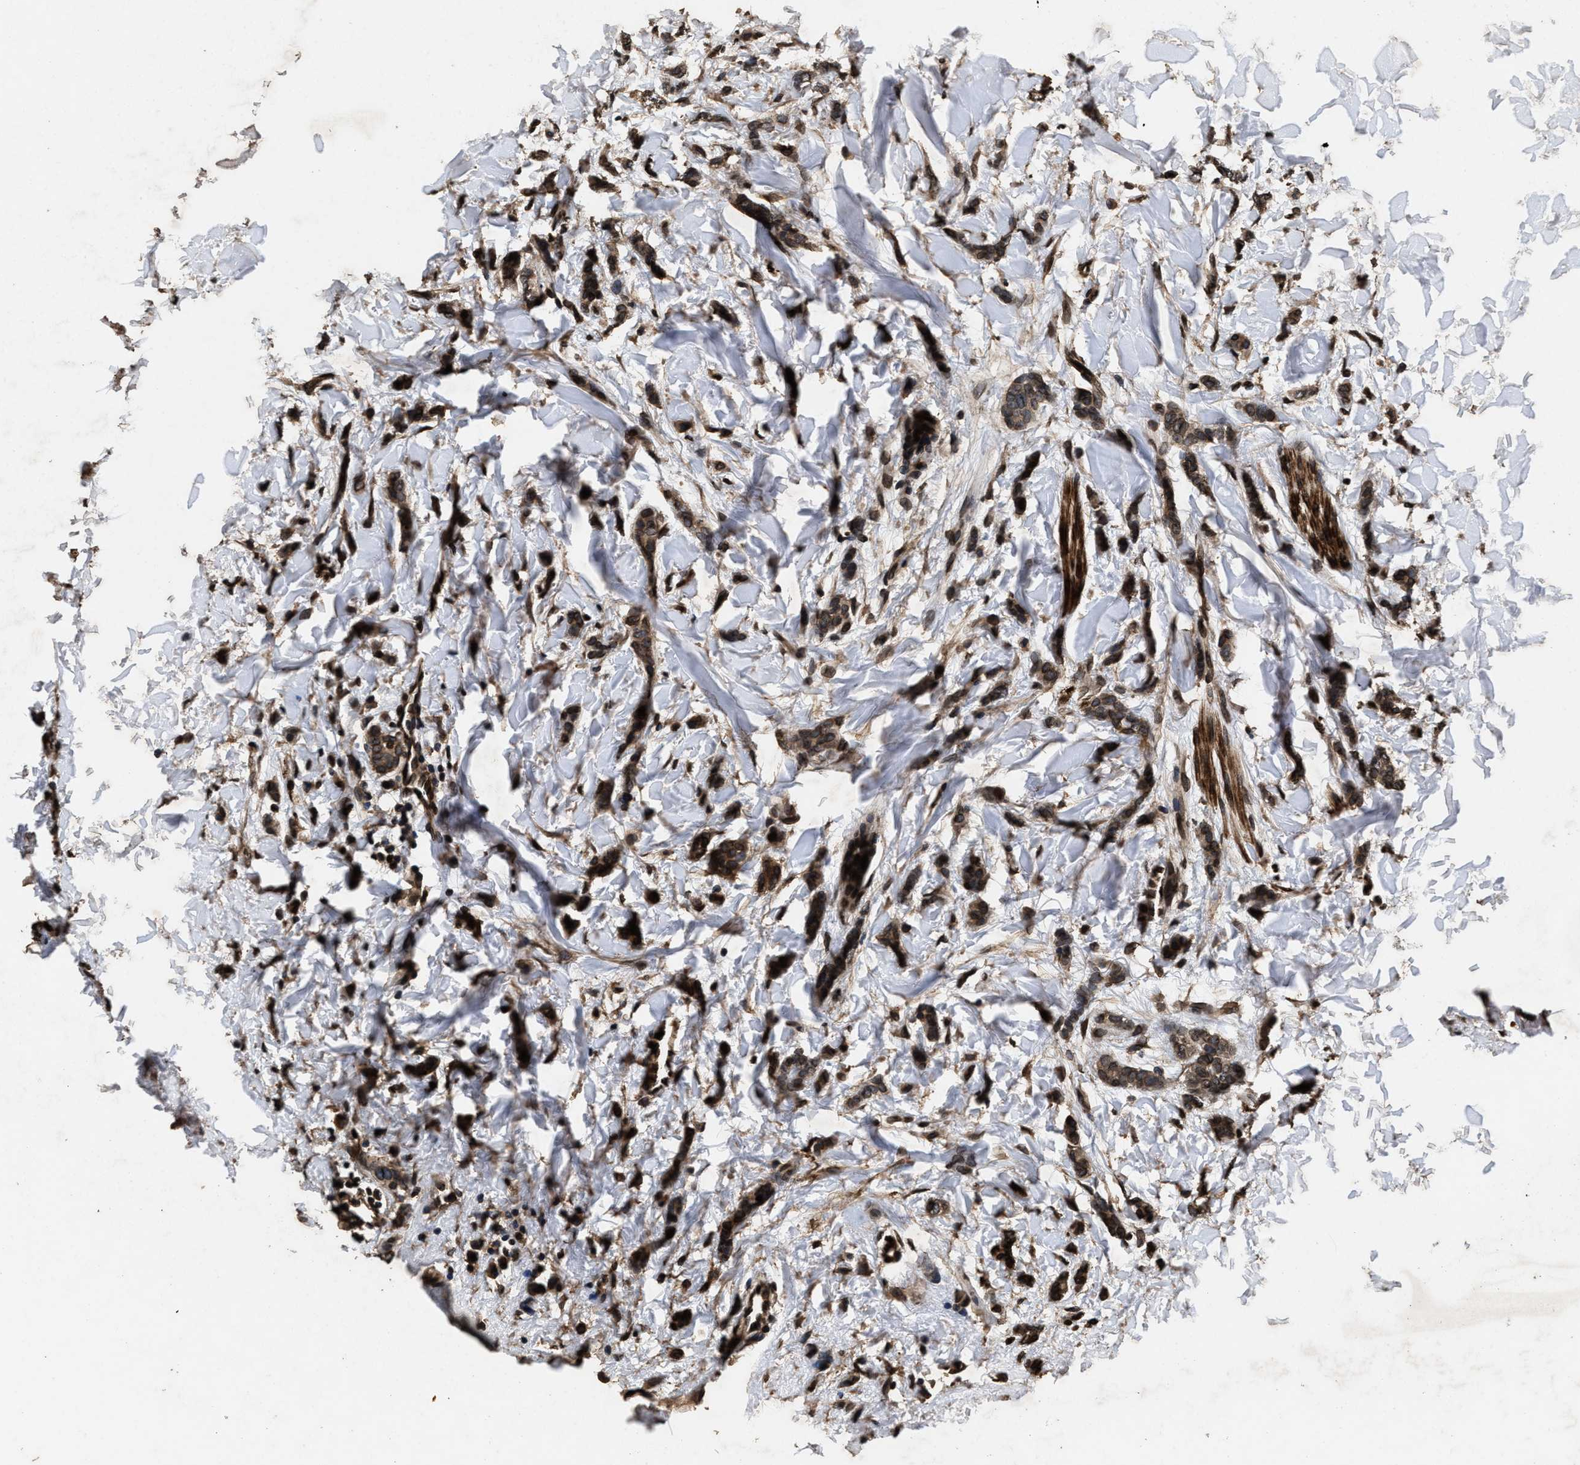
{"staining": {"intensity": "strong", "quantity": "25%-75%", "location": "cytoplasmic/membranous,nuclear"}, "tissue": "breast cancer", "cell_type": "Tumor cells", "image_type": "cancer", "snomed": [{"axis": "morphology", "description": "Lobular carcinoma"}, {"axis": "topography", "description": "Skin"}, {"axis": "topography", "description": "Breast"}], "caption": "Immunohistochemistry photomicrograph of human breast cancer (lobular carcinoma) stained for a protein (brown), which demonstrates high levels of strong cytoplasmic/membranous and nuclear positivity in about 25%-75% of tumor cells.", "gene": "ACCS", "patient": {"sex": "female", "age": 46}}